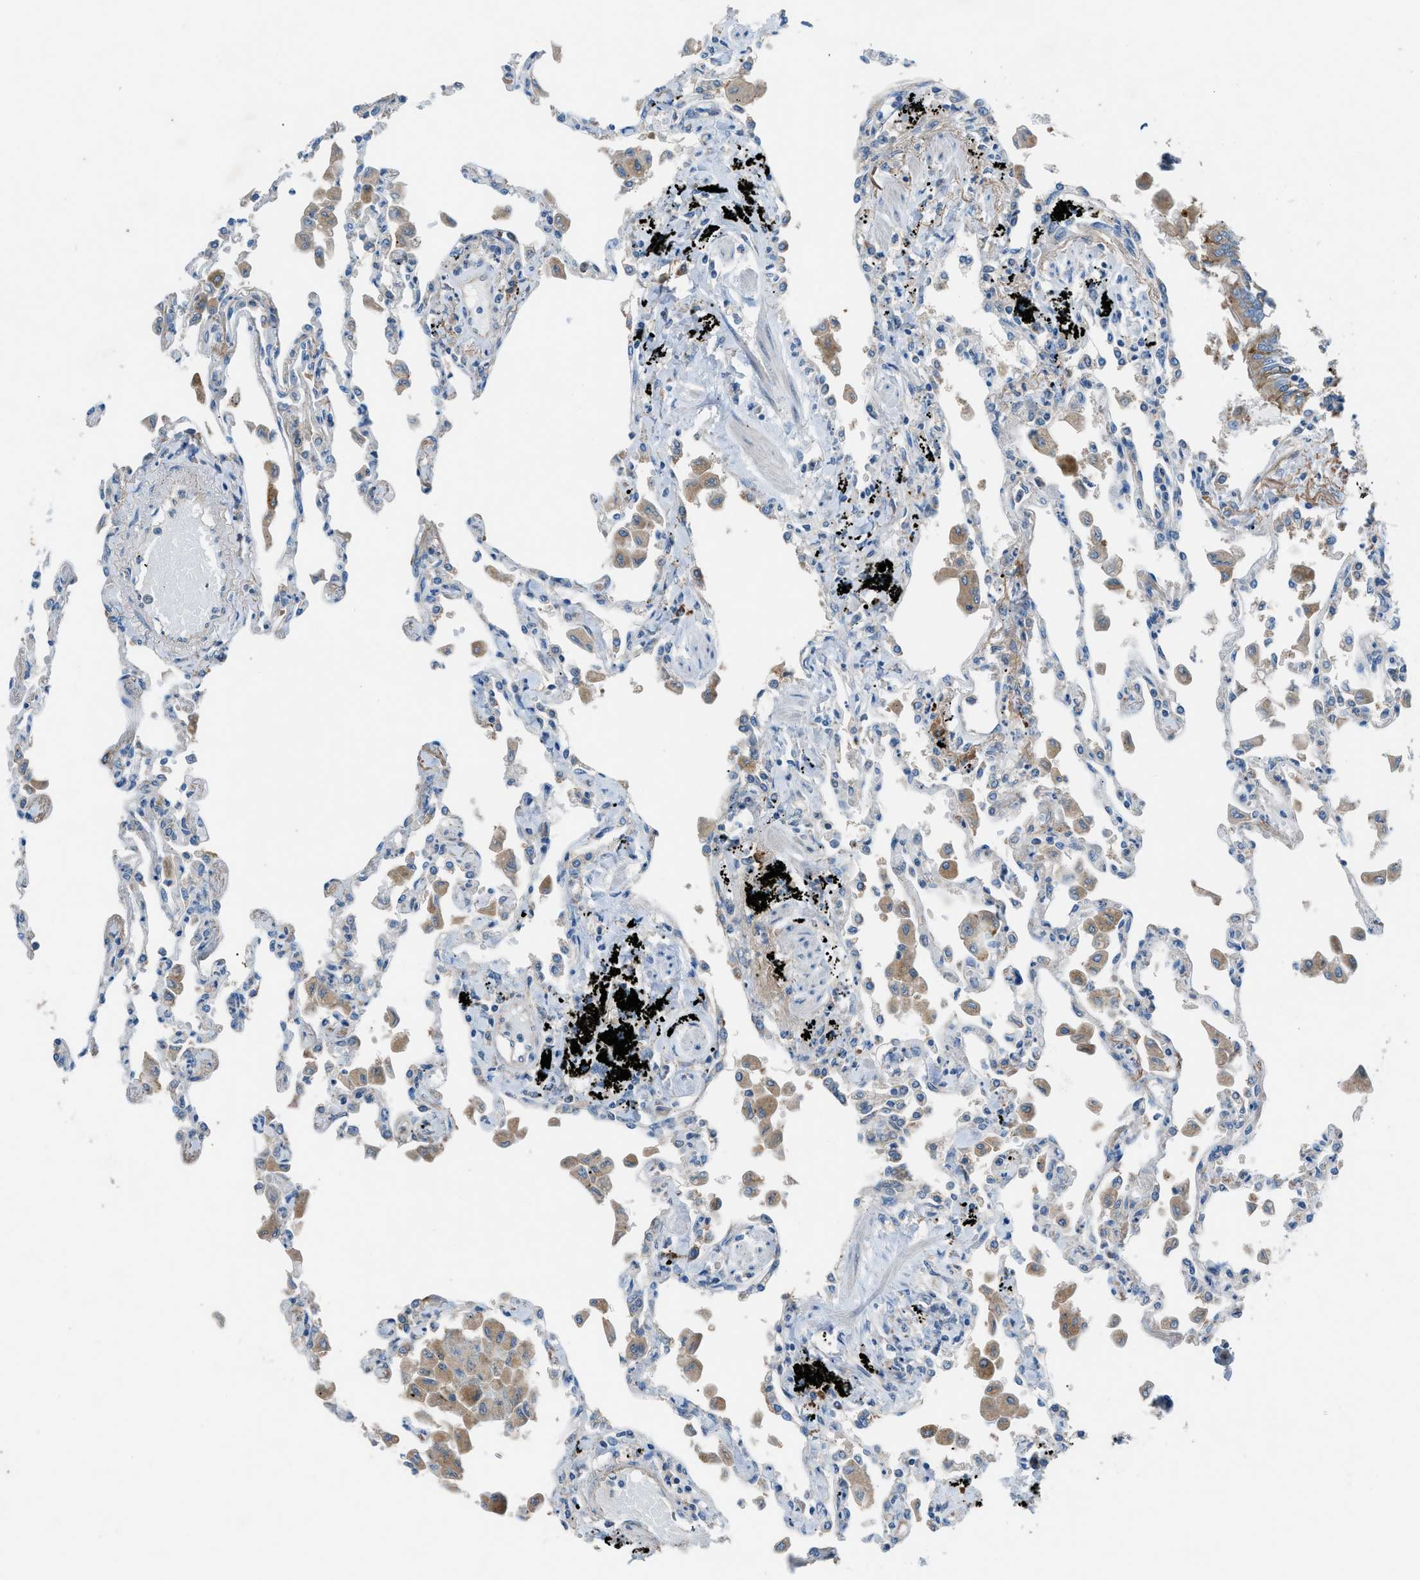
{"staining": {"intensity": "negative", "quantity": "none", "location": "none"}, "tissue": "lung", "cell_type": "Alveolar cells", "image_type": "normal", "snomed": [{"axis": "morphology", "description": "Normal tissue, NOS"}, {"axis": "topography", "description": "Bronchus"}, {"axis": "topography", "description": "Lung"}], "caption": "High power microscopy photomicrograph of an IHC histopathology image of normal lung, revealing no significant staining in alveolar cells. Nuclei are stained in blue.", "gene": "HEG1", "patient": {"sex": "female", "age": 49}}